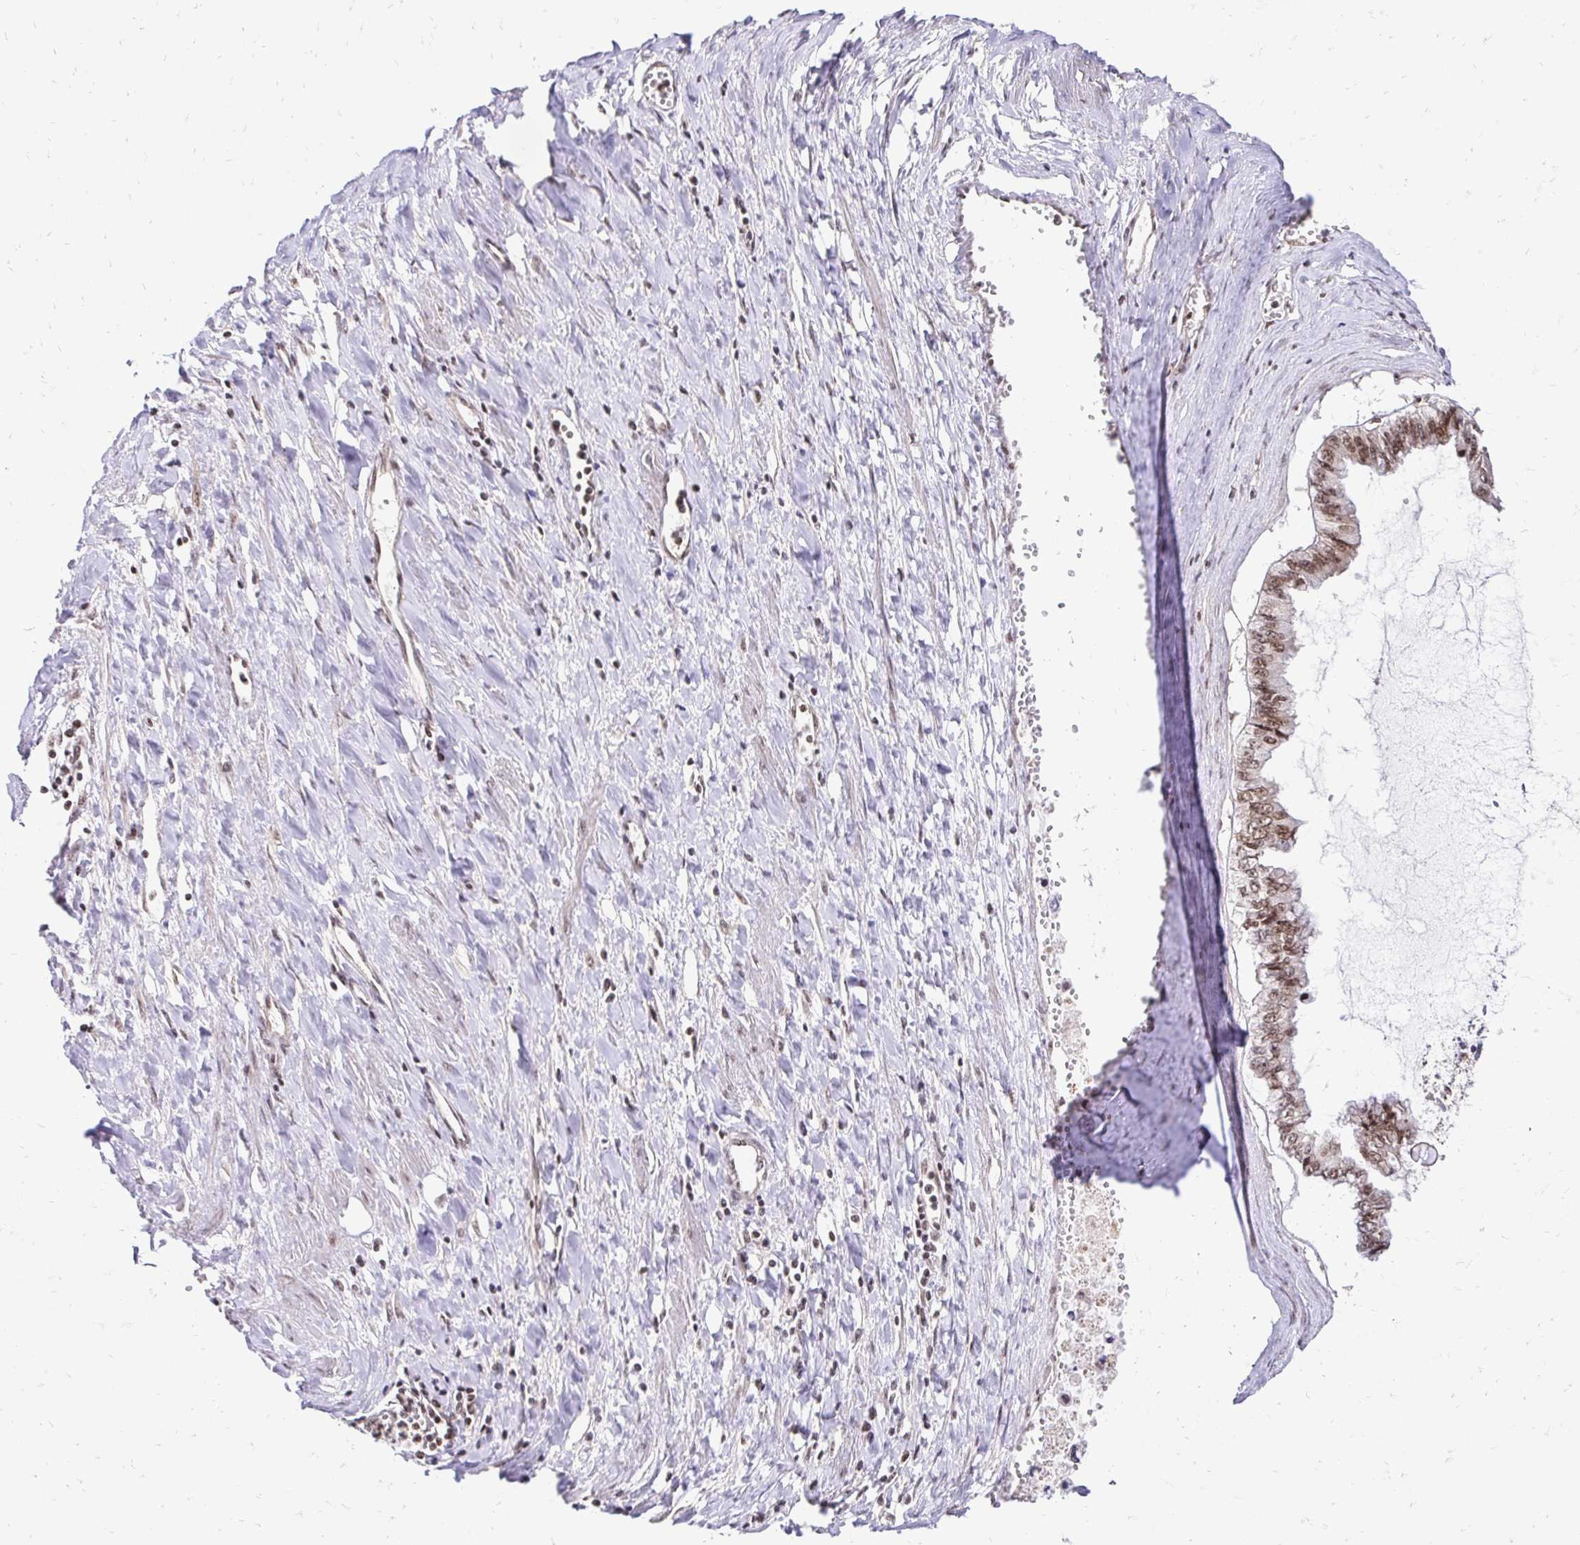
{"staining": {"intensity": "moderate", "quantity": ">75%", "location": "nuclear"}, "tissue": "ovarian cancer", "cell_type": "Tumor cells", "image_type": "cancer", "snomed": [{"axis": "morphology", "description": "Cystadenocarcinoma, mucinous, NOS"}, {"axis": "topography", "description": "Ovary"}], "caption": "A histopathology image showing moderate nuclear positivity in approximately >75% of tumor cells in ovarian cancer, as visualized by brown immunohistochemical staining.", "gene": "GLYR1", "patient": {"sex": "female", "age": 72}}